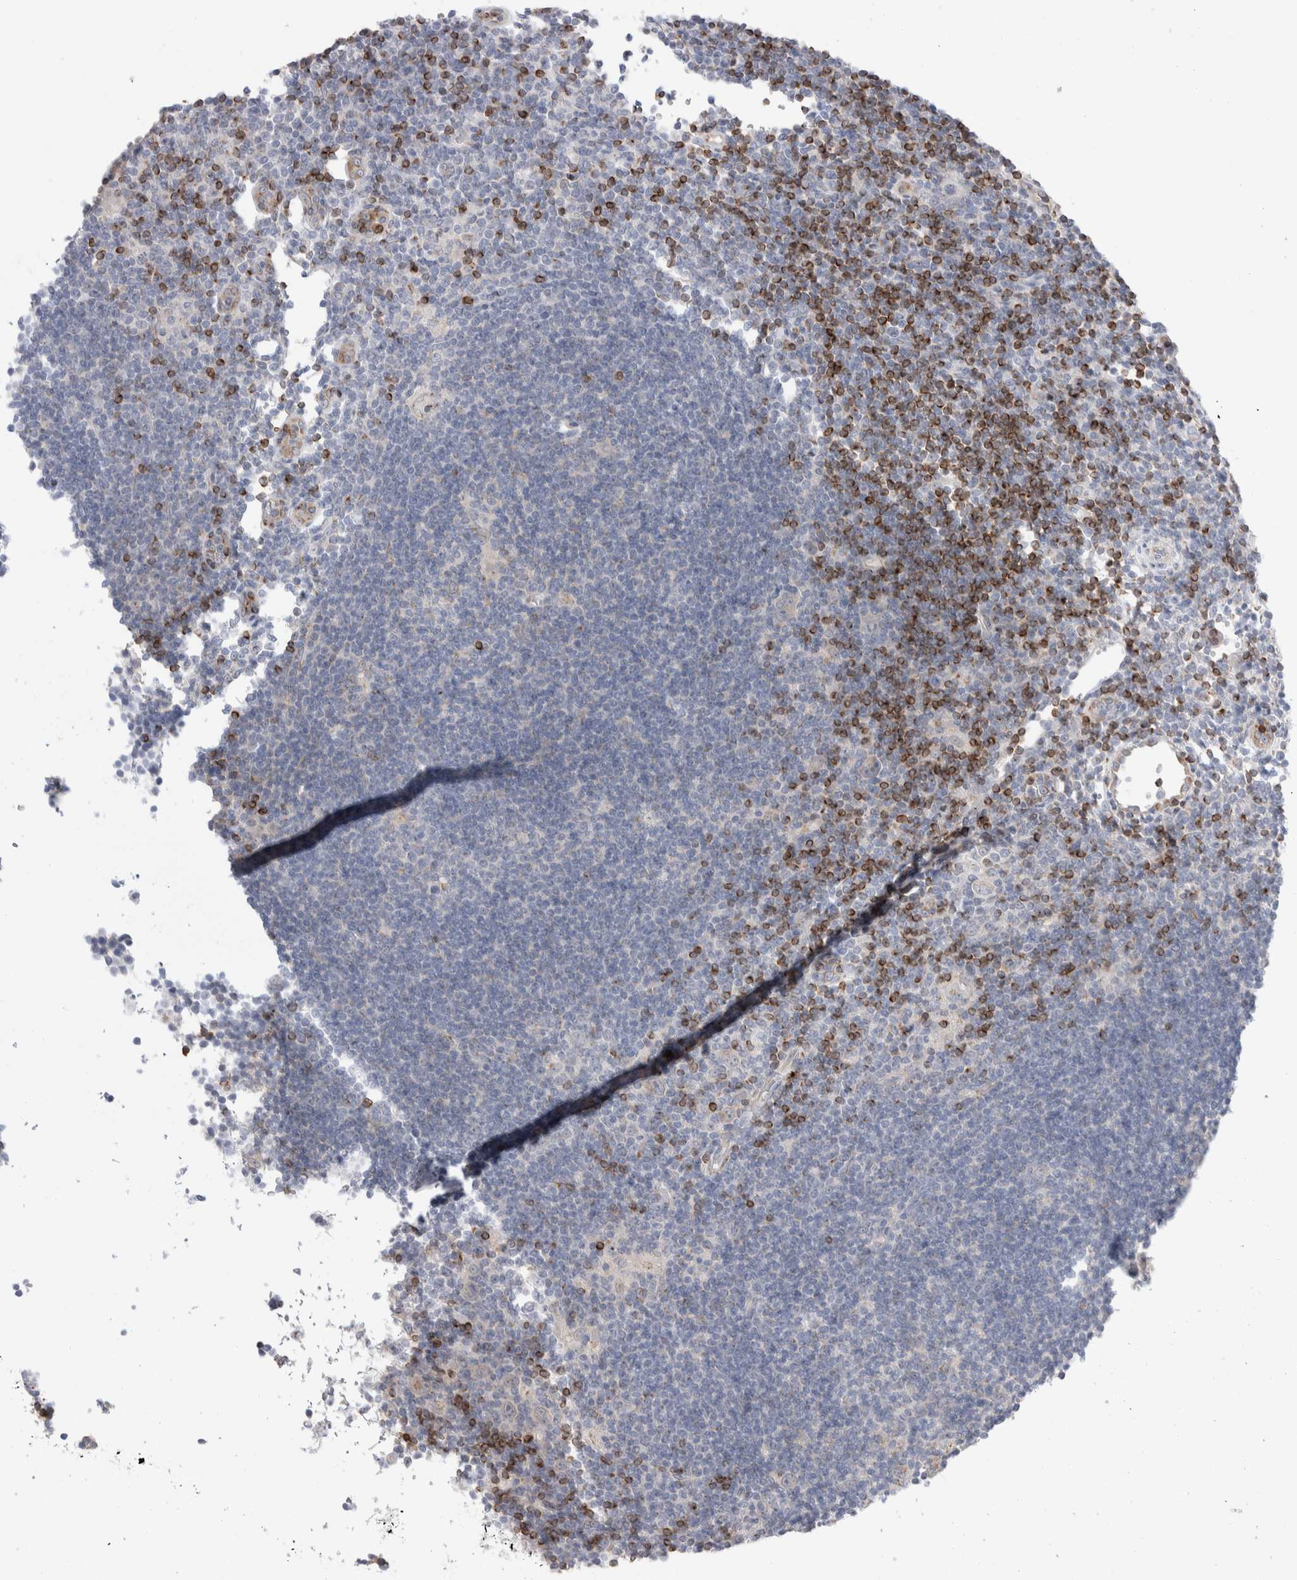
{"staining": {"intensity": "negative", "quantity": "none", "location": "none"}, "tissue": "lymphoma", "cell_type": "Tumor cells", "image_type": "cancer", "snomed": [{"axis": "morphology", "description": "Hodgkin's disease, NOS"}, {"axis": "topography", "description": "Lymph node"}], "caption": "The immunohistochemistry image has no significant positivity in tumor cells of Hodgkin's disease tissue.", "gene": "C1orf112", "patient": {"sex": "female", "age": 57}}